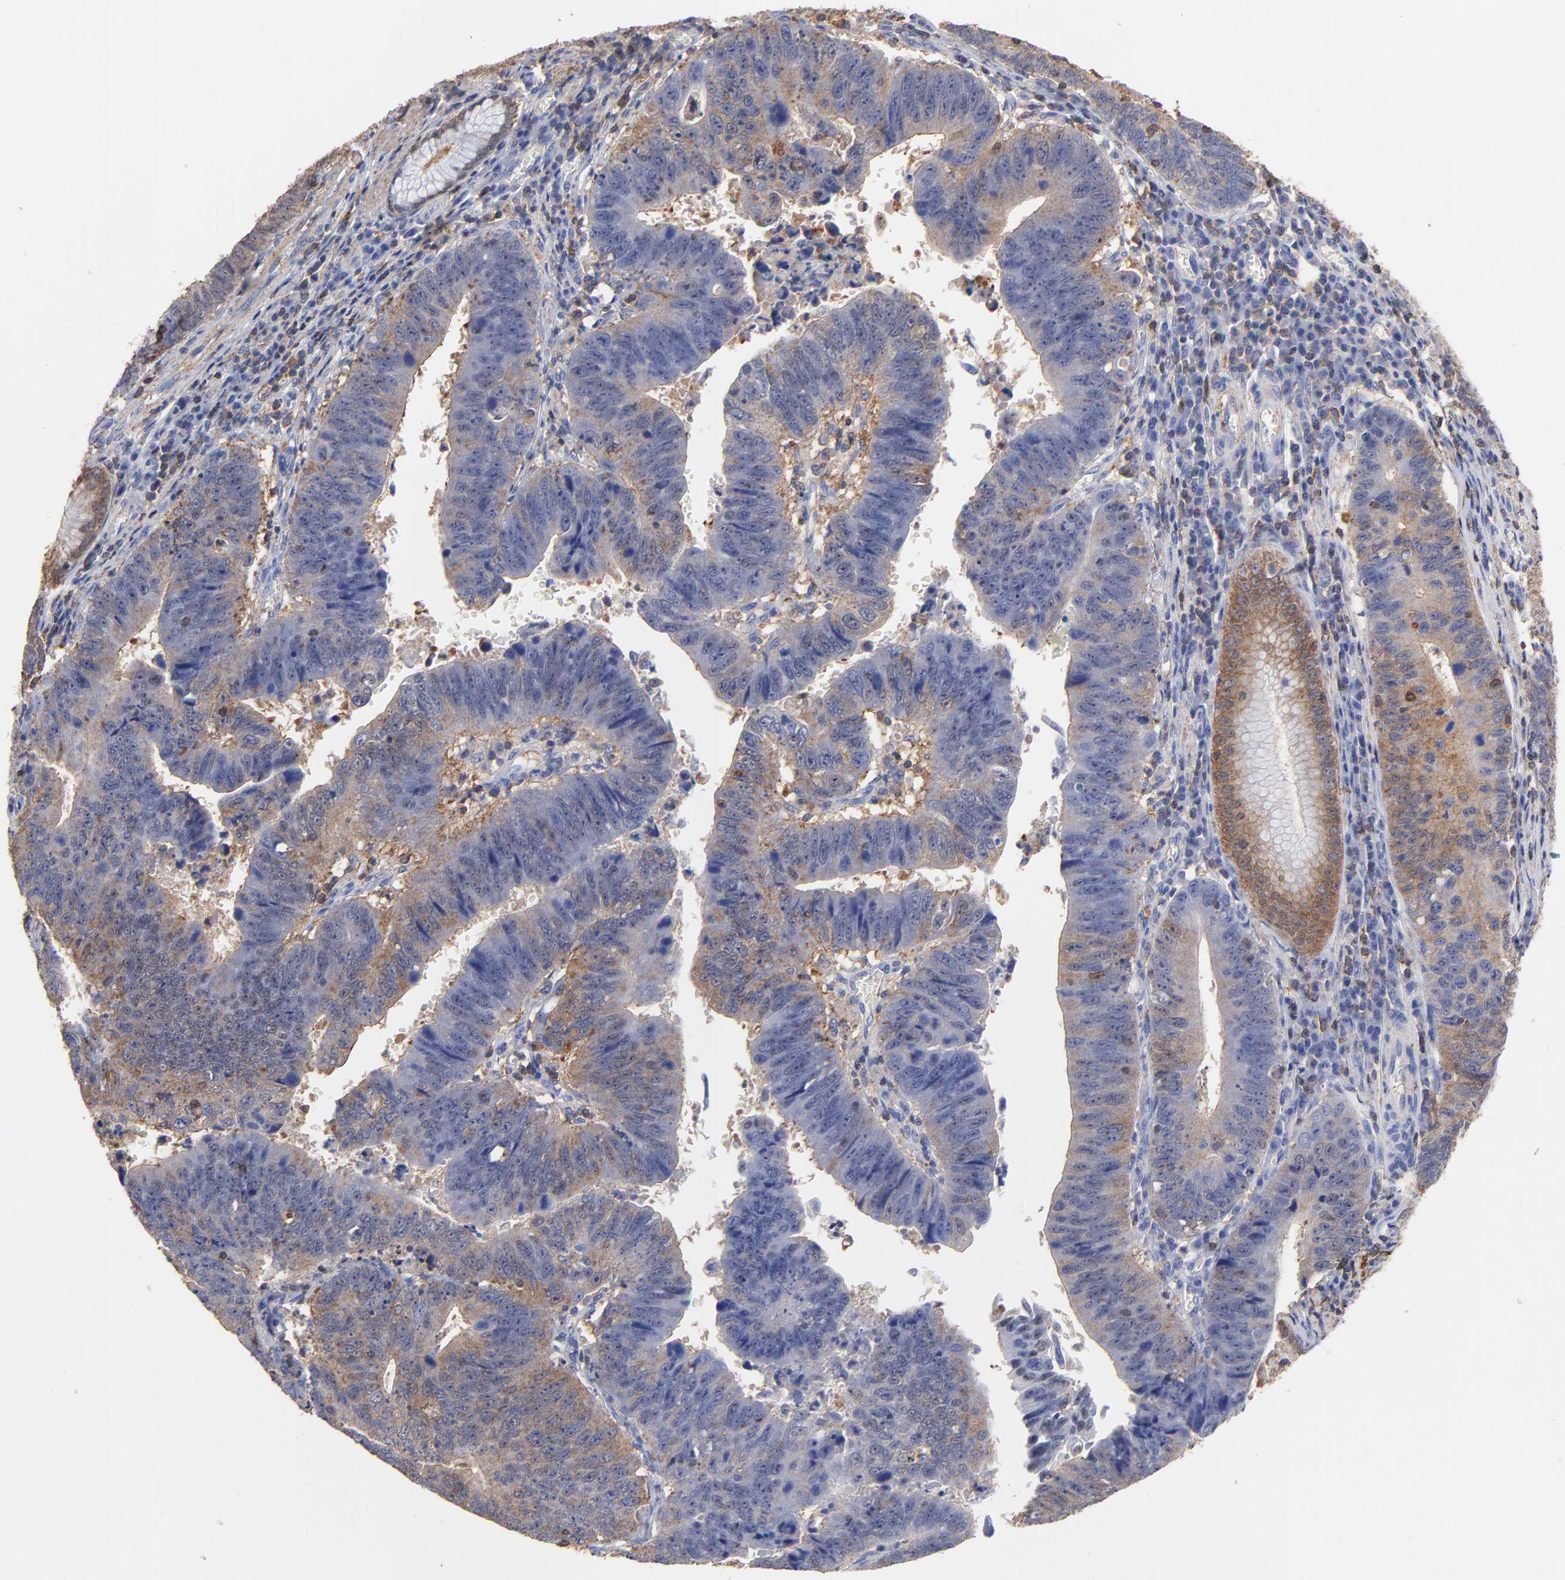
{"staining": {"intensity": "moderate", "quantity": ">75%", "location": "cytoplasmic/membranous"}, "tissue": "stomach cancer", "cell_type": "Tumor cells", "image_type": "cancer", "snomed": [{"axis": "morphology", "description": "Adenocarcinoma, NOS"}, {"axis": "topography", "description": "Stomach"}], "caption": "Protein staining by IHC reveals moderate cytoplasmic/membranous staining in approximately >75% of tumor cells in stomach adenocarcinoma.", "gene": "ASL", "patient": {"sex": "male", "age": 59}}